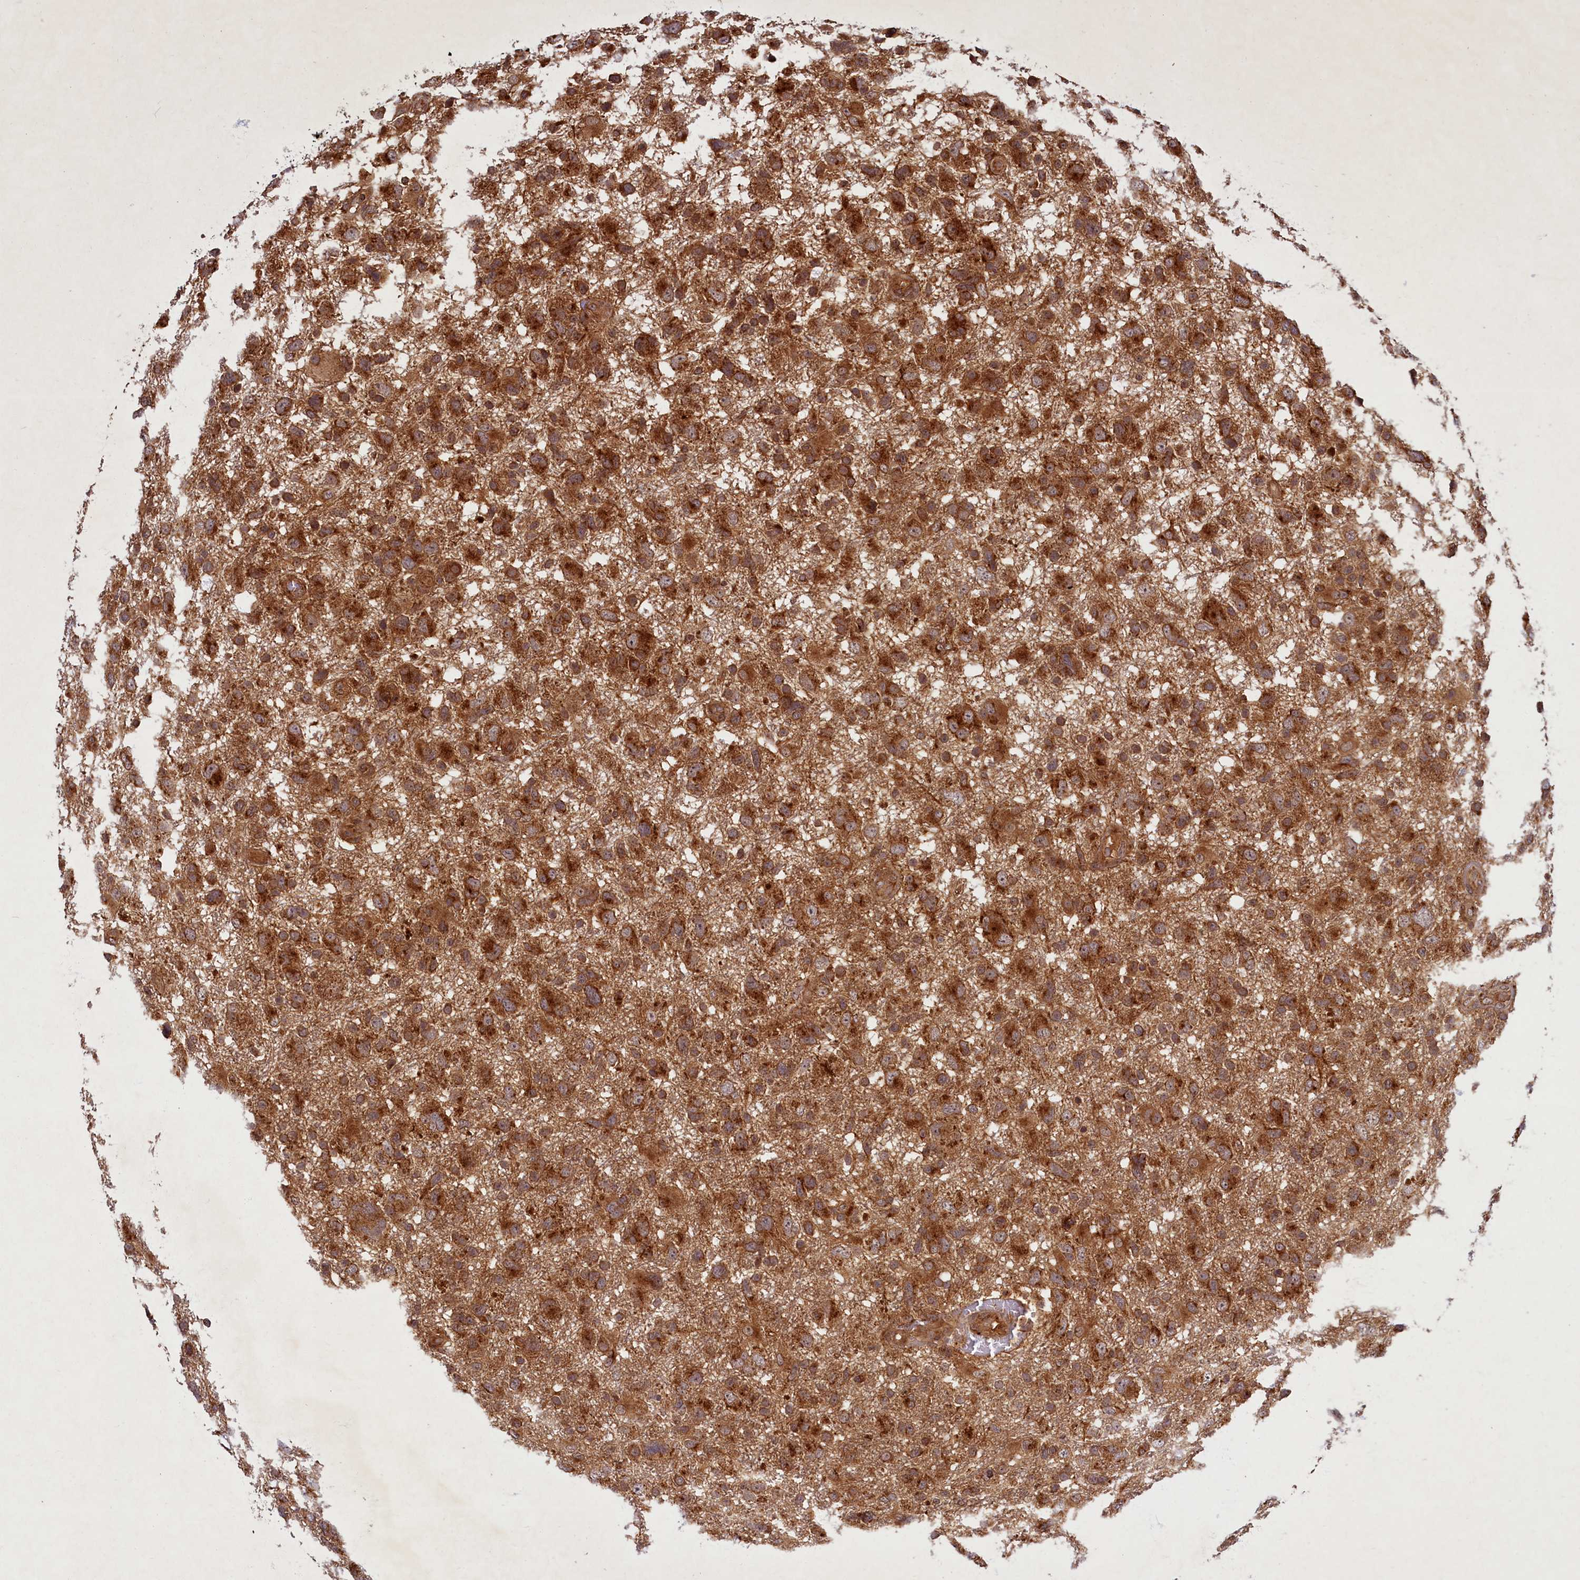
{"staining": {"intensity": "strong", "quantity": ">75%", "location": "cytoplasmic/membranous"}, "tissue": "glioma", "cell_type": "Tumor cells", "image_type": "cancer", "snomed": [{"axis": "morphology", "description": "Glioma, malignant, High grade"}, {"axis": "topography", "description": "Brain"}], "caption": "Protein positivity by immunohistochemistry reveals strong cytoplasmic/membranous expression in about >75% of tumor cells in malignant glioma (high-grade).", "gene": "BICD1", "patient": {"sex": "male", "age": 61}}